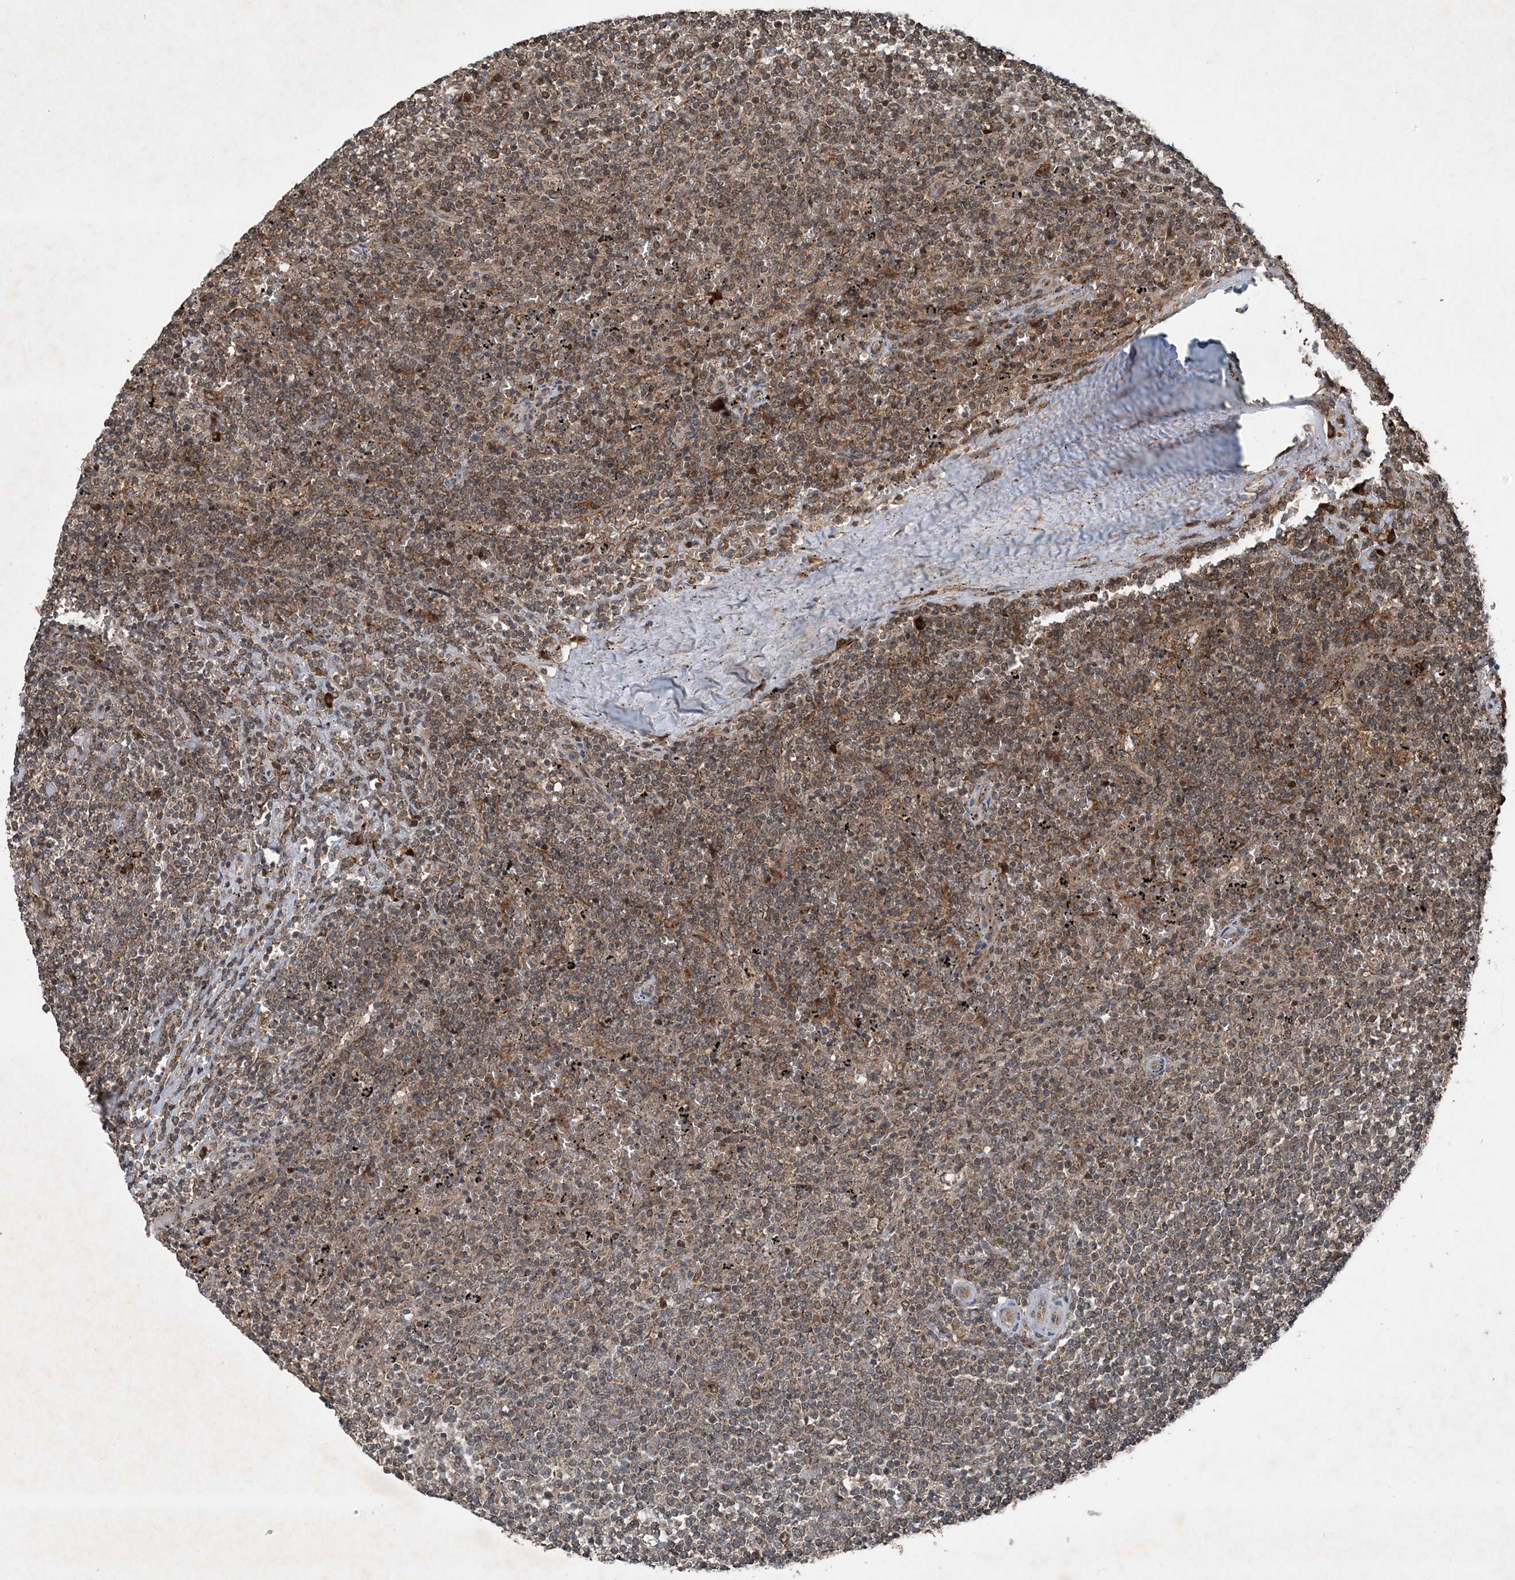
{"staining": {"intensity": "moderate", "quantity": ">75%", "location": "cytoplasmic/membranous"}, "tissue": "lymphoma", "cell_type": "Tumor cells", "image_type": "cancer", "snomed": [{"axis": "morphology", "description": "Malignant lymphoma, non-Hodgkin's type, Low grade"}, {"axis": "topography", "description": "Spleen"}], "caption": "DAB (3,3'-diaminobenzidine) immunohistochemical staining of human low-grade malignant lymphoma, non-Hodgkin's type demonstrates moderate cytoplasmic/membranous protein expression in about >75% of tumor cells.", "gene": "GNG5", "patient": {"sex": "female", "age": 50}}